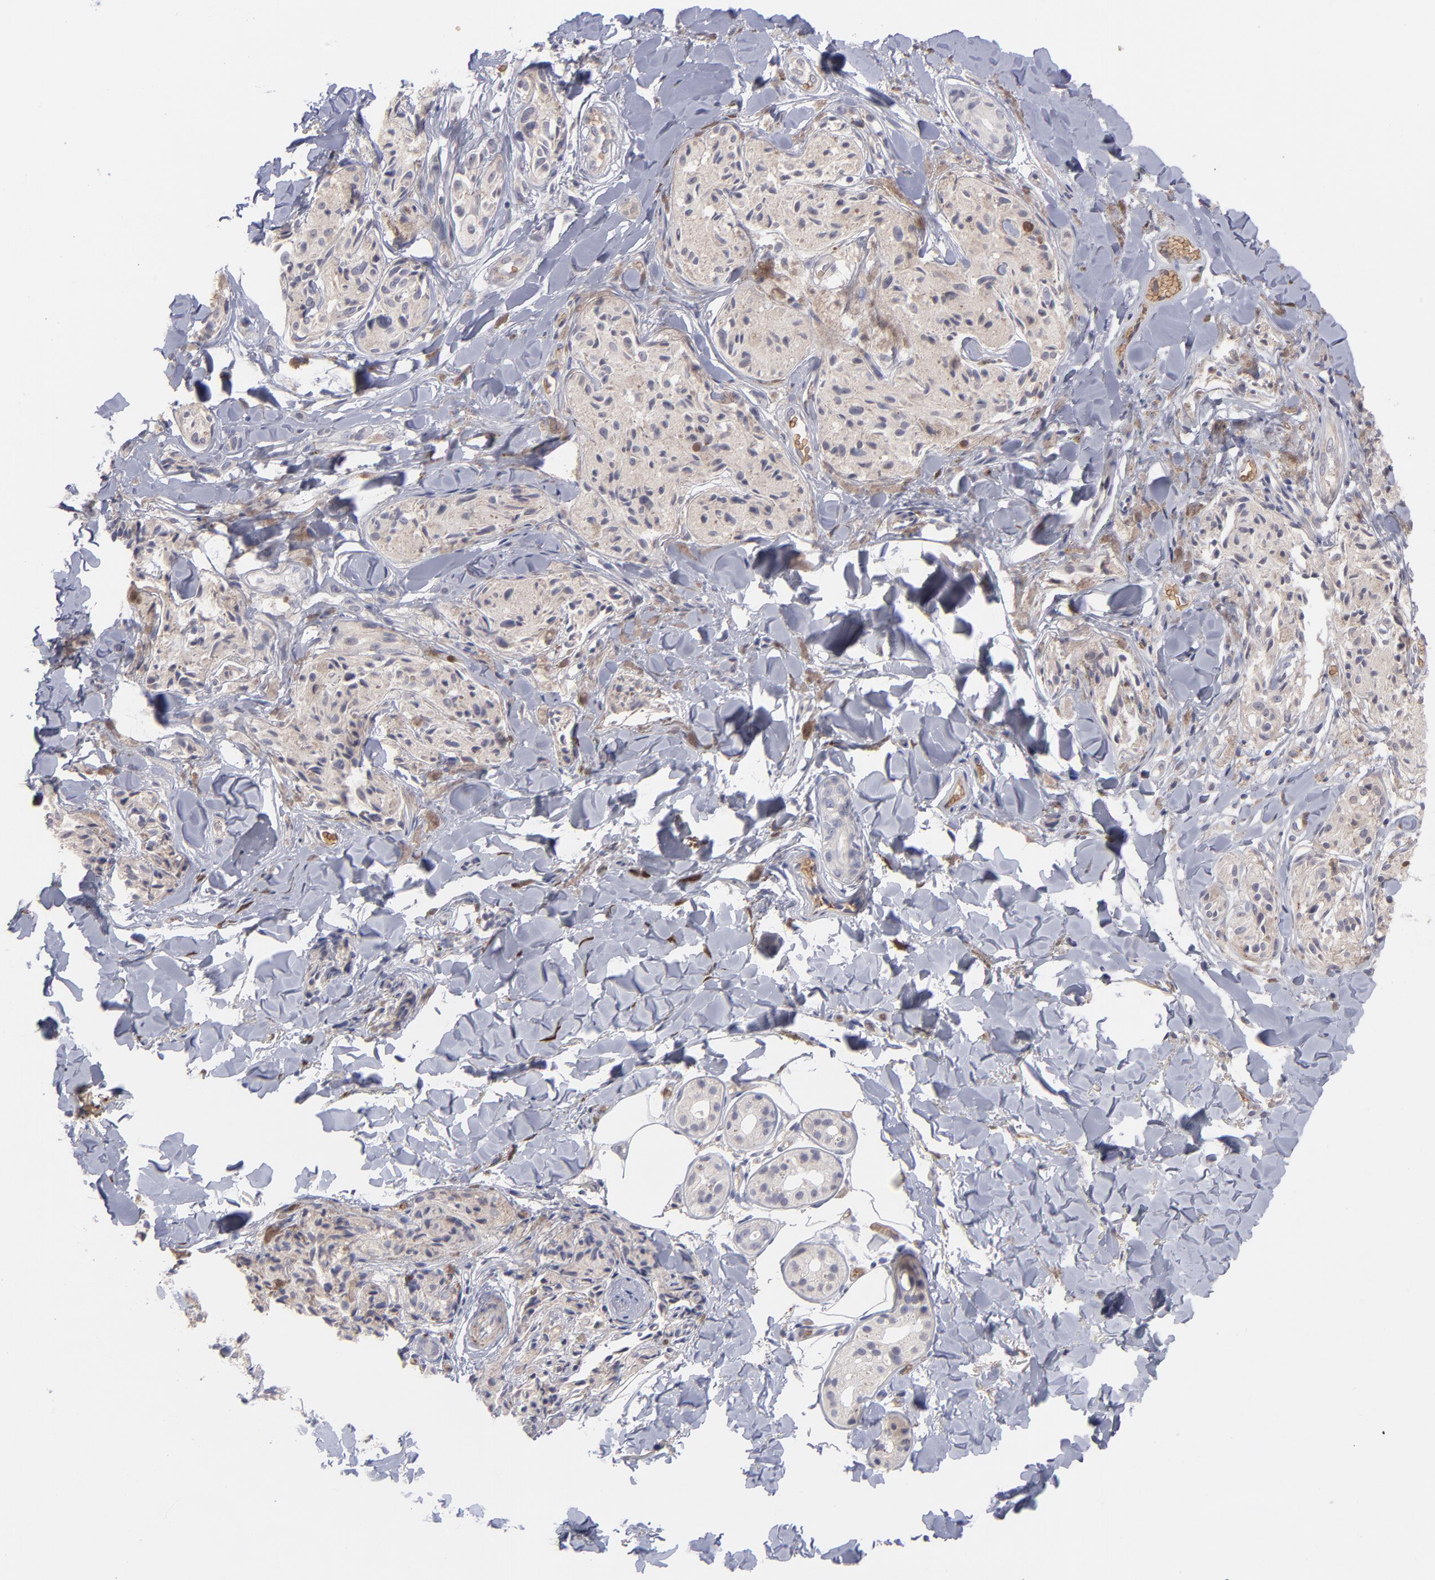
{"staining": {"intensity": "weak", "quantity": ">75%", "location": "cytoplasmic/membranous"}, "tissue": "melanoma", "cell_type": "Tumor cells", "image_type": "cancer", "snomed": [{"axis": "morphology", "description": "Malignant melanoma, Metastatic site"}, {"axis": "topography", "description": "Skin"}], "caption": "Malignant melanoma (metastatic site) tissue displays weak cytoplasmic/membranous expression in about >75% of tumor cells, visualized by immunohistochemistry.", "gene": "F13B", "patient": {"sex": "female", "age": 66}}